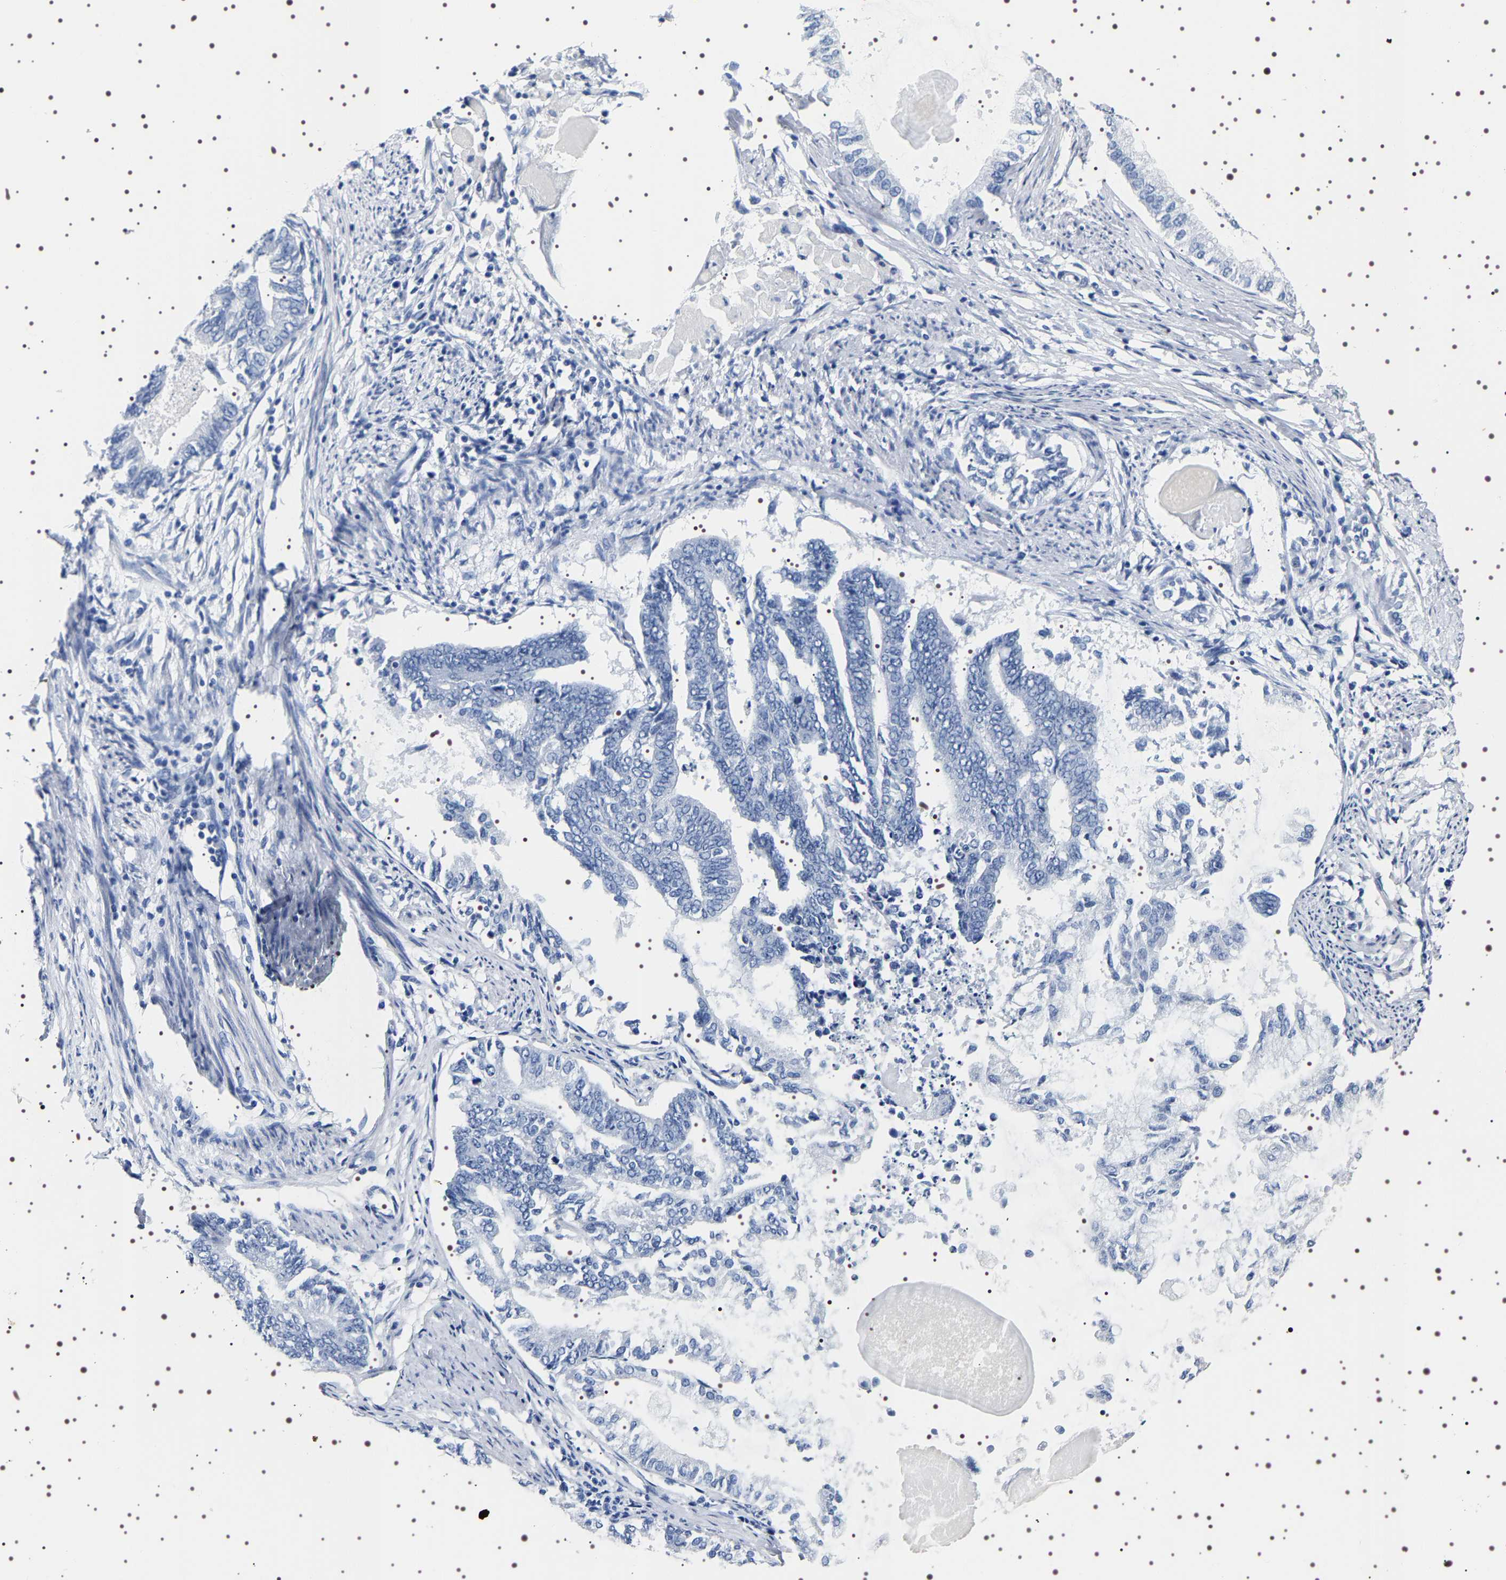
{"staining": {"intensity": "negative", "quantity": "none", "location": "none"}, "tissue": "endometrial cancer", "cell_type": "Tumor cells", "image_type": "cancer", "snomed": [{"axis": "morphology", "description": "Adenocarcinoma, NOS"}, {"axis": "topography", "description": "Endometrium"}], "caption": "The image displays no significant staining in tumor cells of adenocarcinoma (endometrial). (DAB (3,3'-diaminobenzidine) immunohistochemistry (IHC) with hematoxylin counter stain).", "gene": "UBQLN3", "patient": {"sex": "female", "age": 86}}